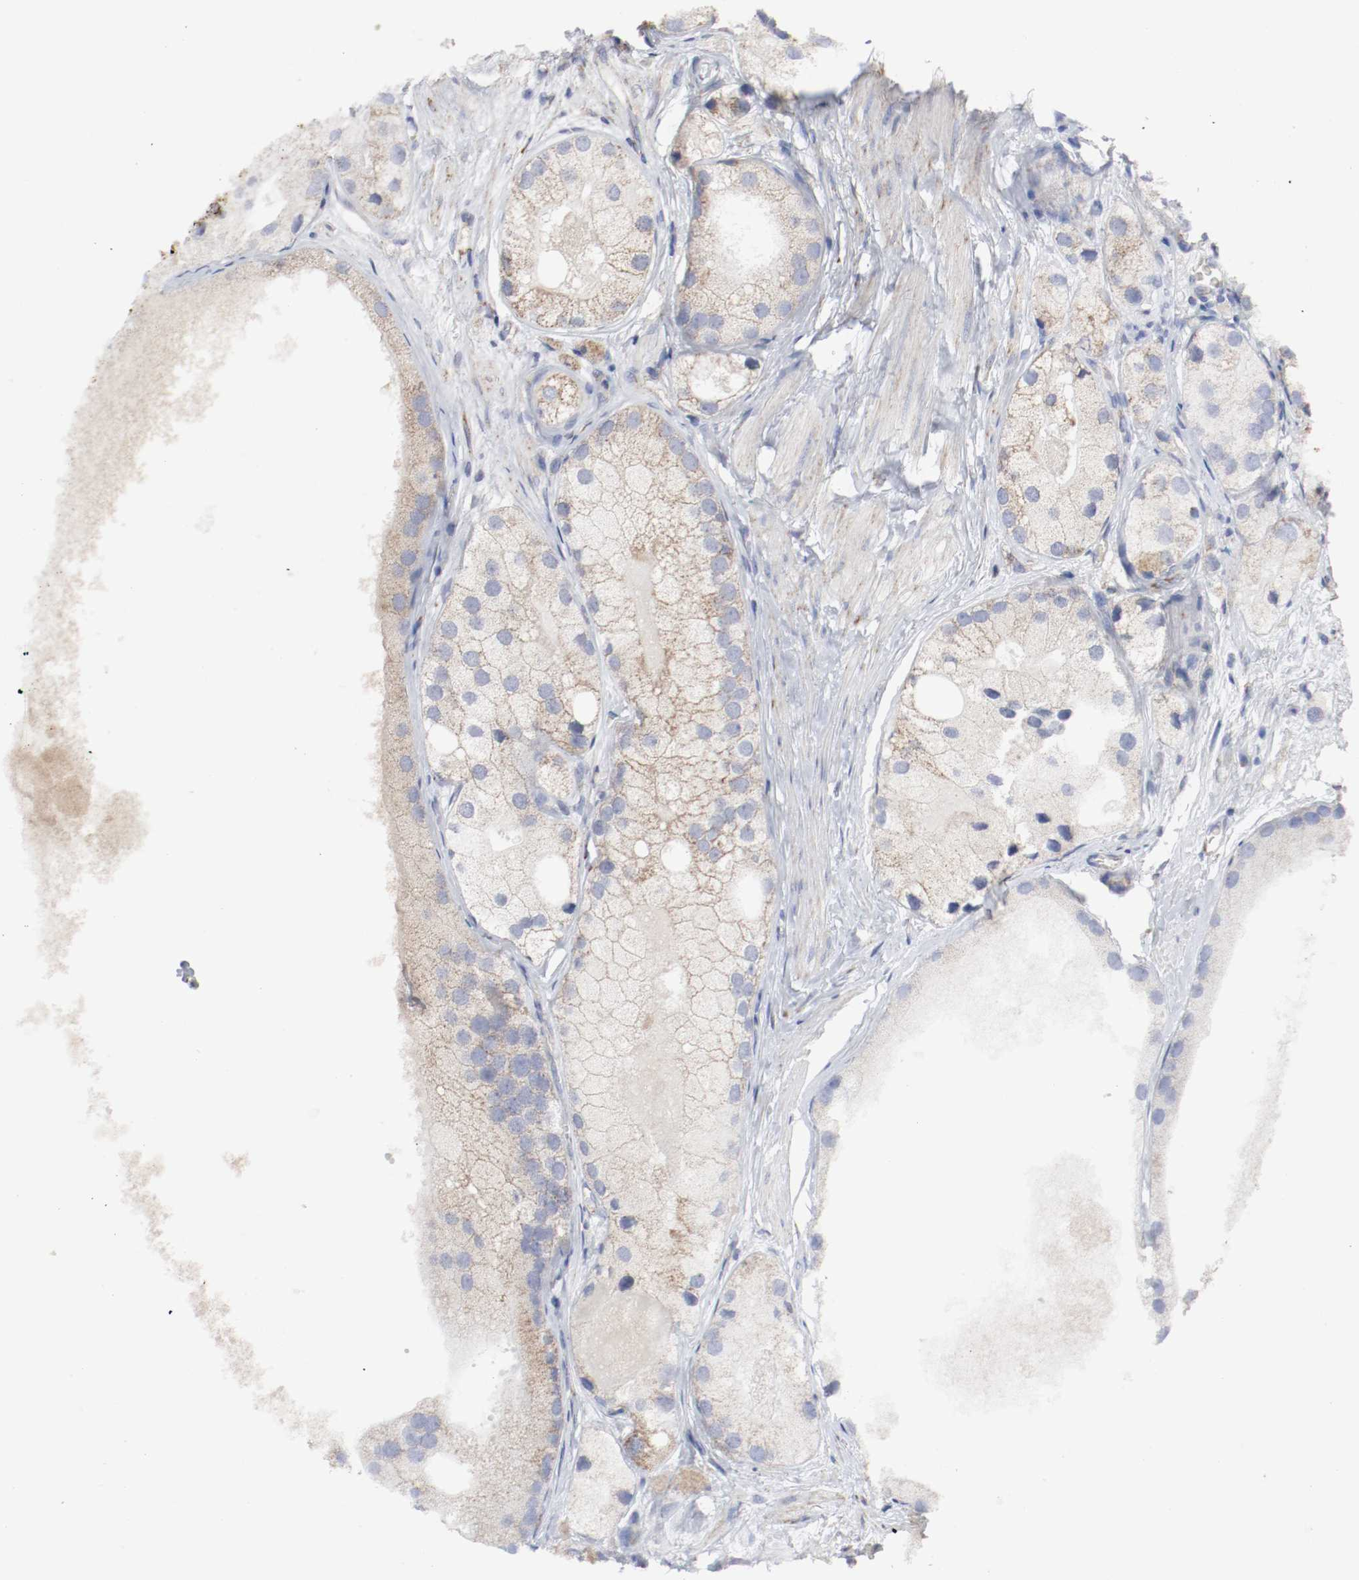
{"staining": {"intensity": "weak", "quantity": ">75%", "location": "cytoplasmic/membranous"}, "tissue": "prostate cancer", "cell_type": "Tumor cells", "image_type": "cancer", "snomed": [{"axis": "morphology", "description": "Adenocarcinoma, Low grade"}, {"axis": "topography", "description": "Prostate"}], "caption": "A high-resolution photomicrograph shows immunohistochemistry (IHC) staining of prostate cancer (adenocarcinoma (low-grade)), which shows weak cytoplasmic/membranous positivity in approximately >75% of tumor cells.", "gene": "AFG3L2", "patient": {"sex": "male", "age": 69}}